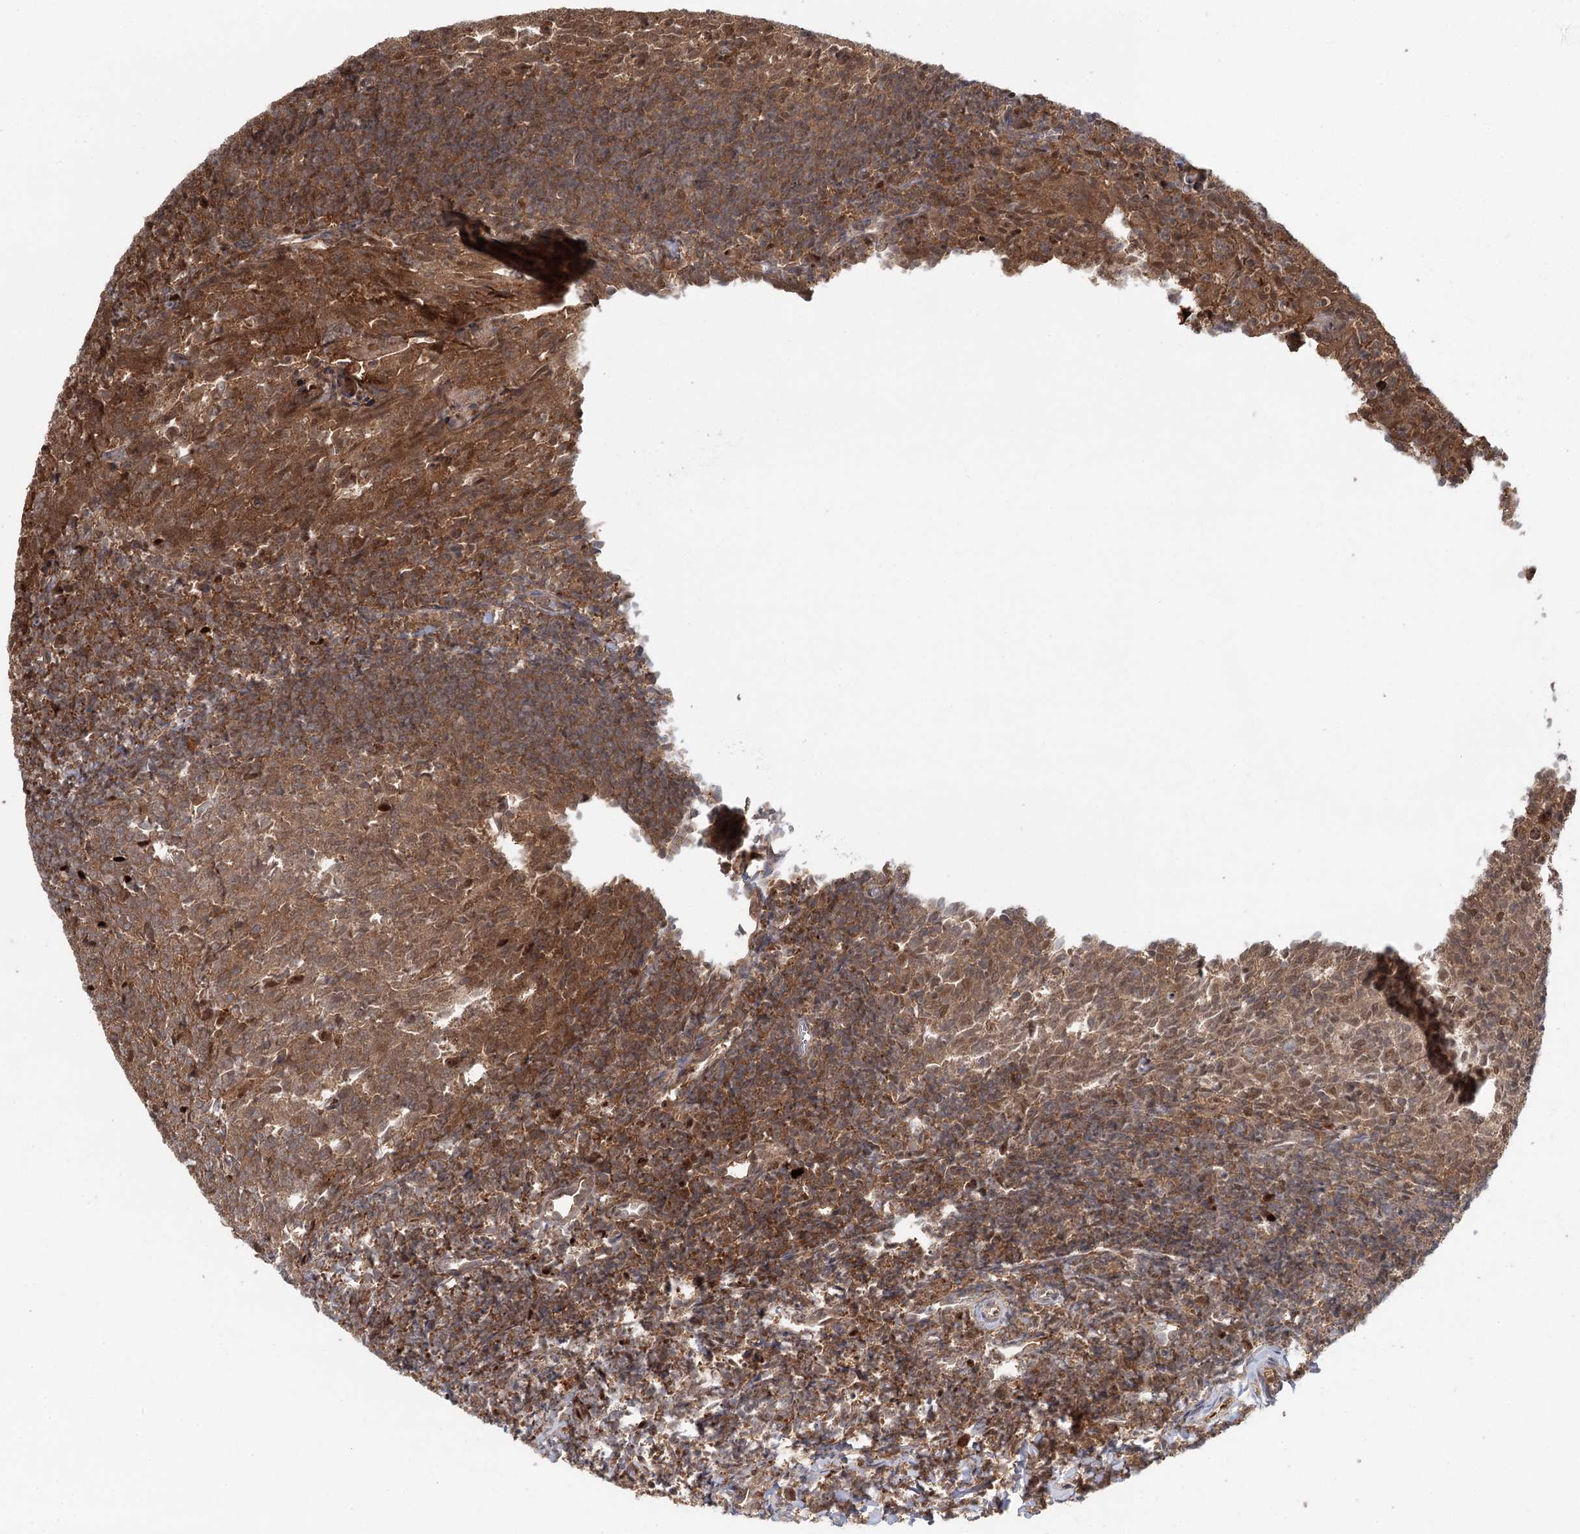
{"staining": {"intensity": "moderate", "quantity": ">75%", "location": "cytoplasmic/membranous,nuclear"}, "tissue": "tonsil", "cell_type": "Germinal center cells", "image_type": "normal", "snomed": [{"axis": "morphology", "description": "Normal tissue, NOS"}, {"axis": "topography", "description": "Tonsil"}], "caption": "Tonsil stained with DAB (3,3'-diaminobenzidine) IHC demonstrates medium levels of moderate cytoplasmic/membranous,nuclear positivity in about >75% of germinal center cells.", "gene": "N6AMT1", "patient": {"sex": "female", "age": 10}}